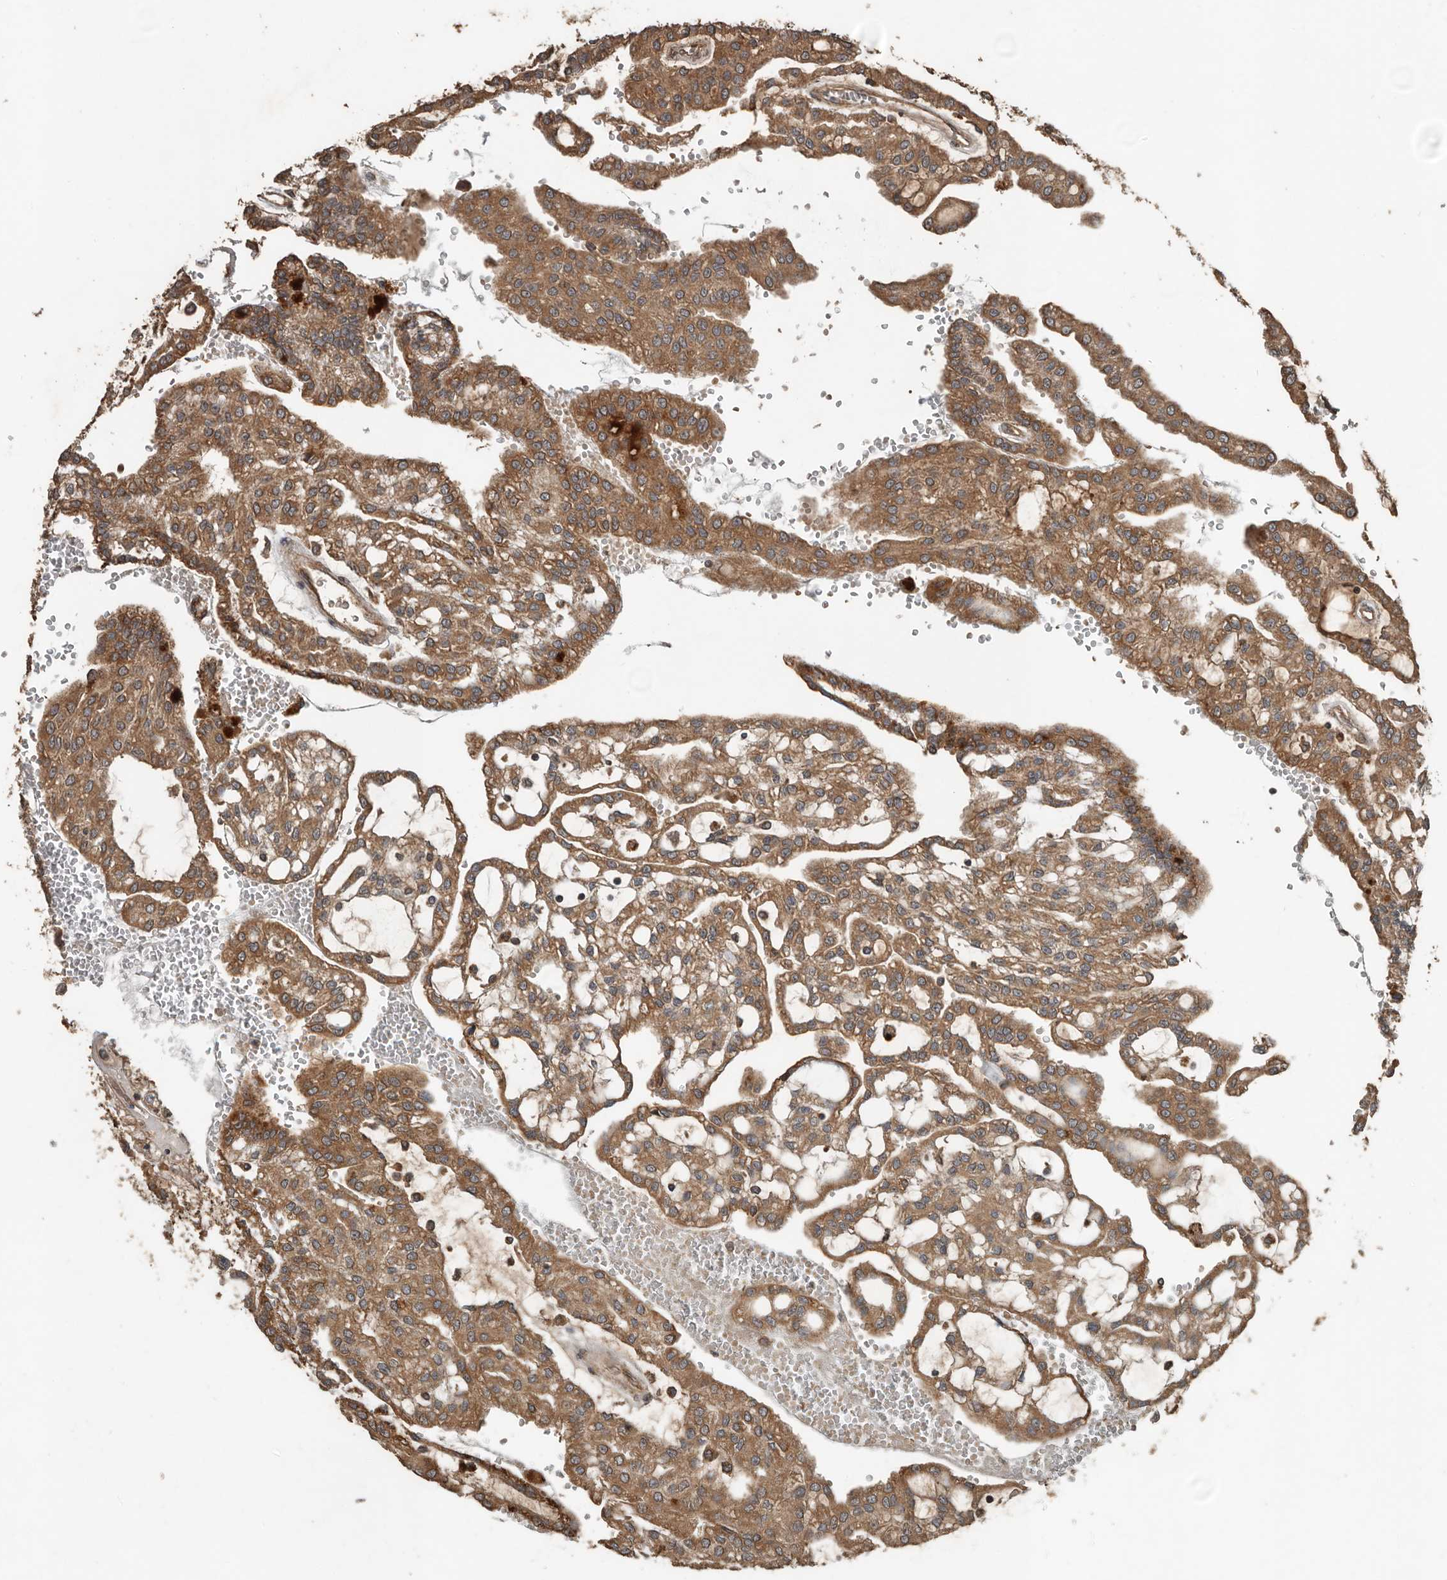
{"staining": {"intensity": "moderate", "quantity": ">75%", "location": "cytoplasmic/membranous"}, "tissue": "renal cancer", "cell_type": "Tumor cells", "image_type": "cancer", "snomed": [{"axis": "morphology", "description": "Adenocarcinoma, NOS"}, {"axis": "topography", "description": "Kidney"}], "caption": "About >75% of tumor cells in adenocarcinoma (renal) reveal moderate cytoplasmic/membranous protein positivity as visualized by brown immunohistochemical staining.", "gene": "RNF207", "patient": {"sex": "male", "age": 63}}